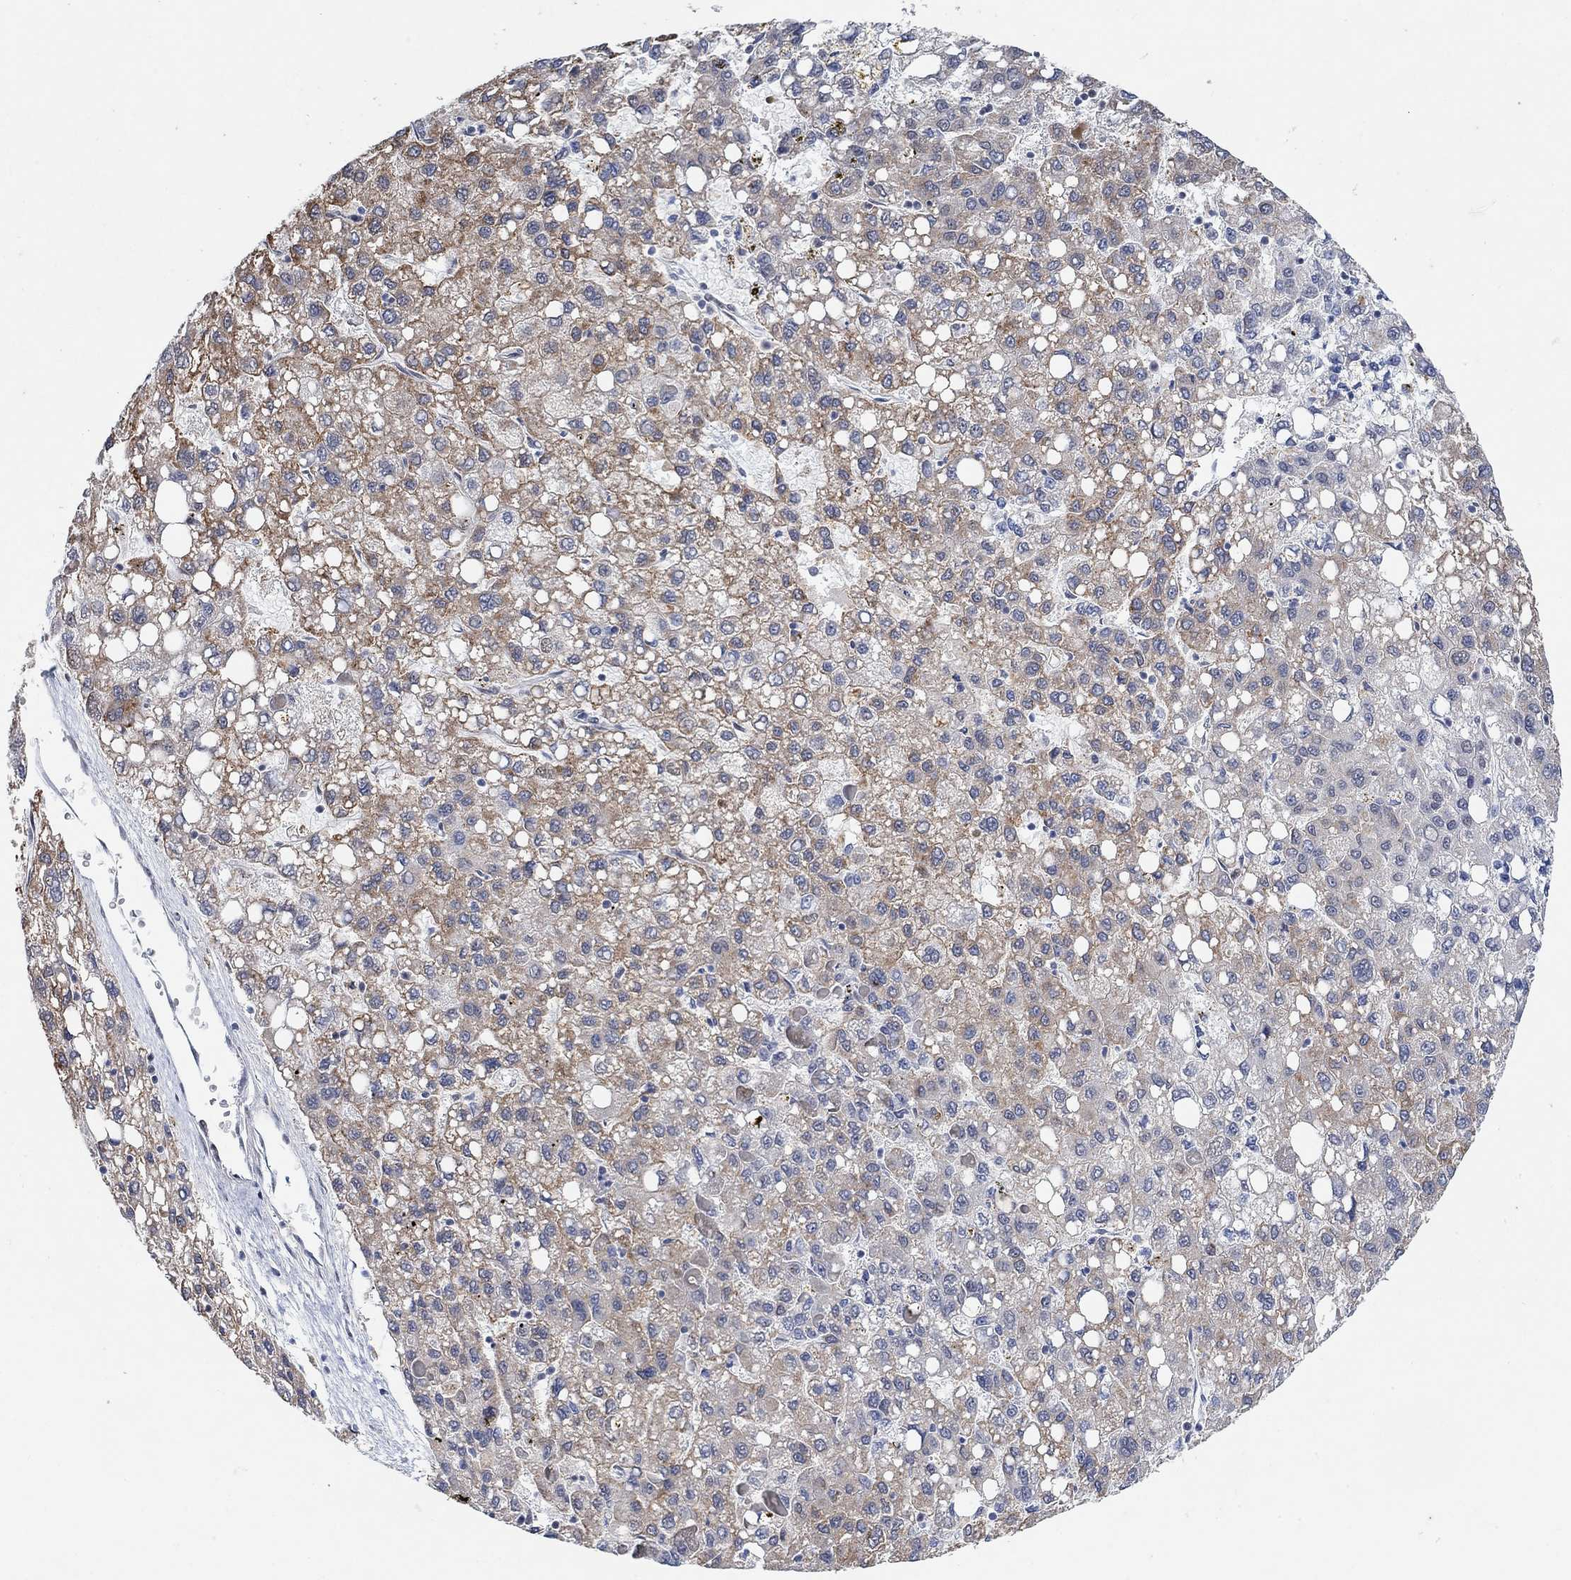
{"staining": {"intensity": "weak", "quantity": "<25%", "location": "cytoplasmic/membranous"}, "tissue": "liver cancer", "cell_type": "Tumor cells", "image_type": "cancer", "snomed": [{"axis": "morphology", "description": "Carcinoma, Hepatocellular, NOS"}, {"axis": "topography", "description": "Liver"}], "caption": "Tumor cells show no significant positivity in liver cancer (hepatocellular carcinoma).", "gene": "USP39", "patient": {"sex": "female", "age": 82}}